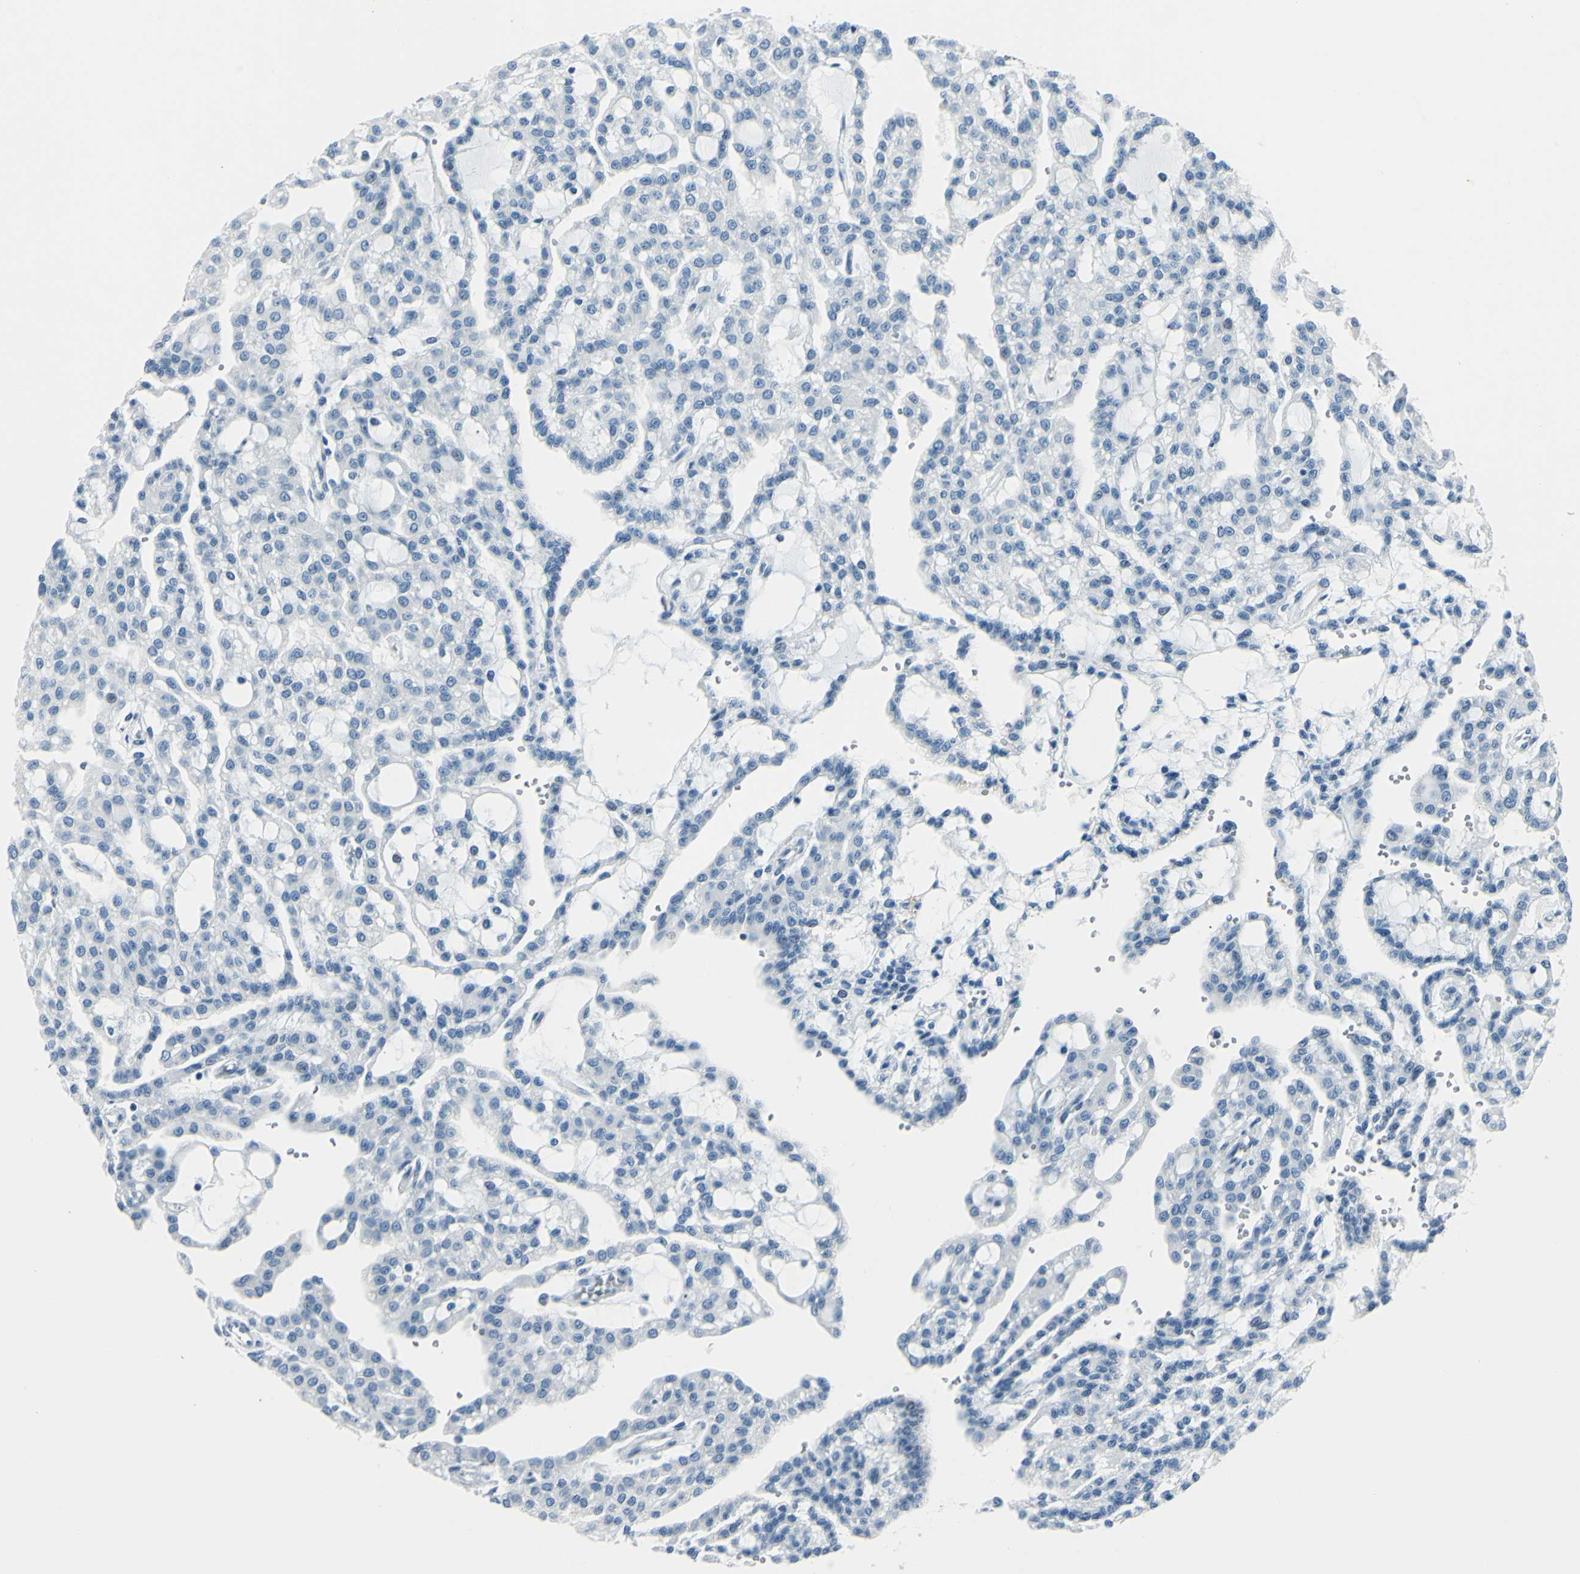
{"staining": {"intensity": "negative", "quantity": "none", "location": "none"}, "tissue": "renal cancer", "cell_type": "Tumor cells", "image_type": "cancer", "snomed": [{"axis": "morphology", "description": "Adenocarcinoma, NOS"}, {"axis": "topography", "description": "Kidney"}], "caption": "A high-resolution histopathology image shows immunohistochemistry (IHC) staining of renal cancer, which demonstrates no significant expression in tumor cells. Nuclei are stained in blue.", "gene": "CDH15", "patient": {"sex": "male", "age": 63}}